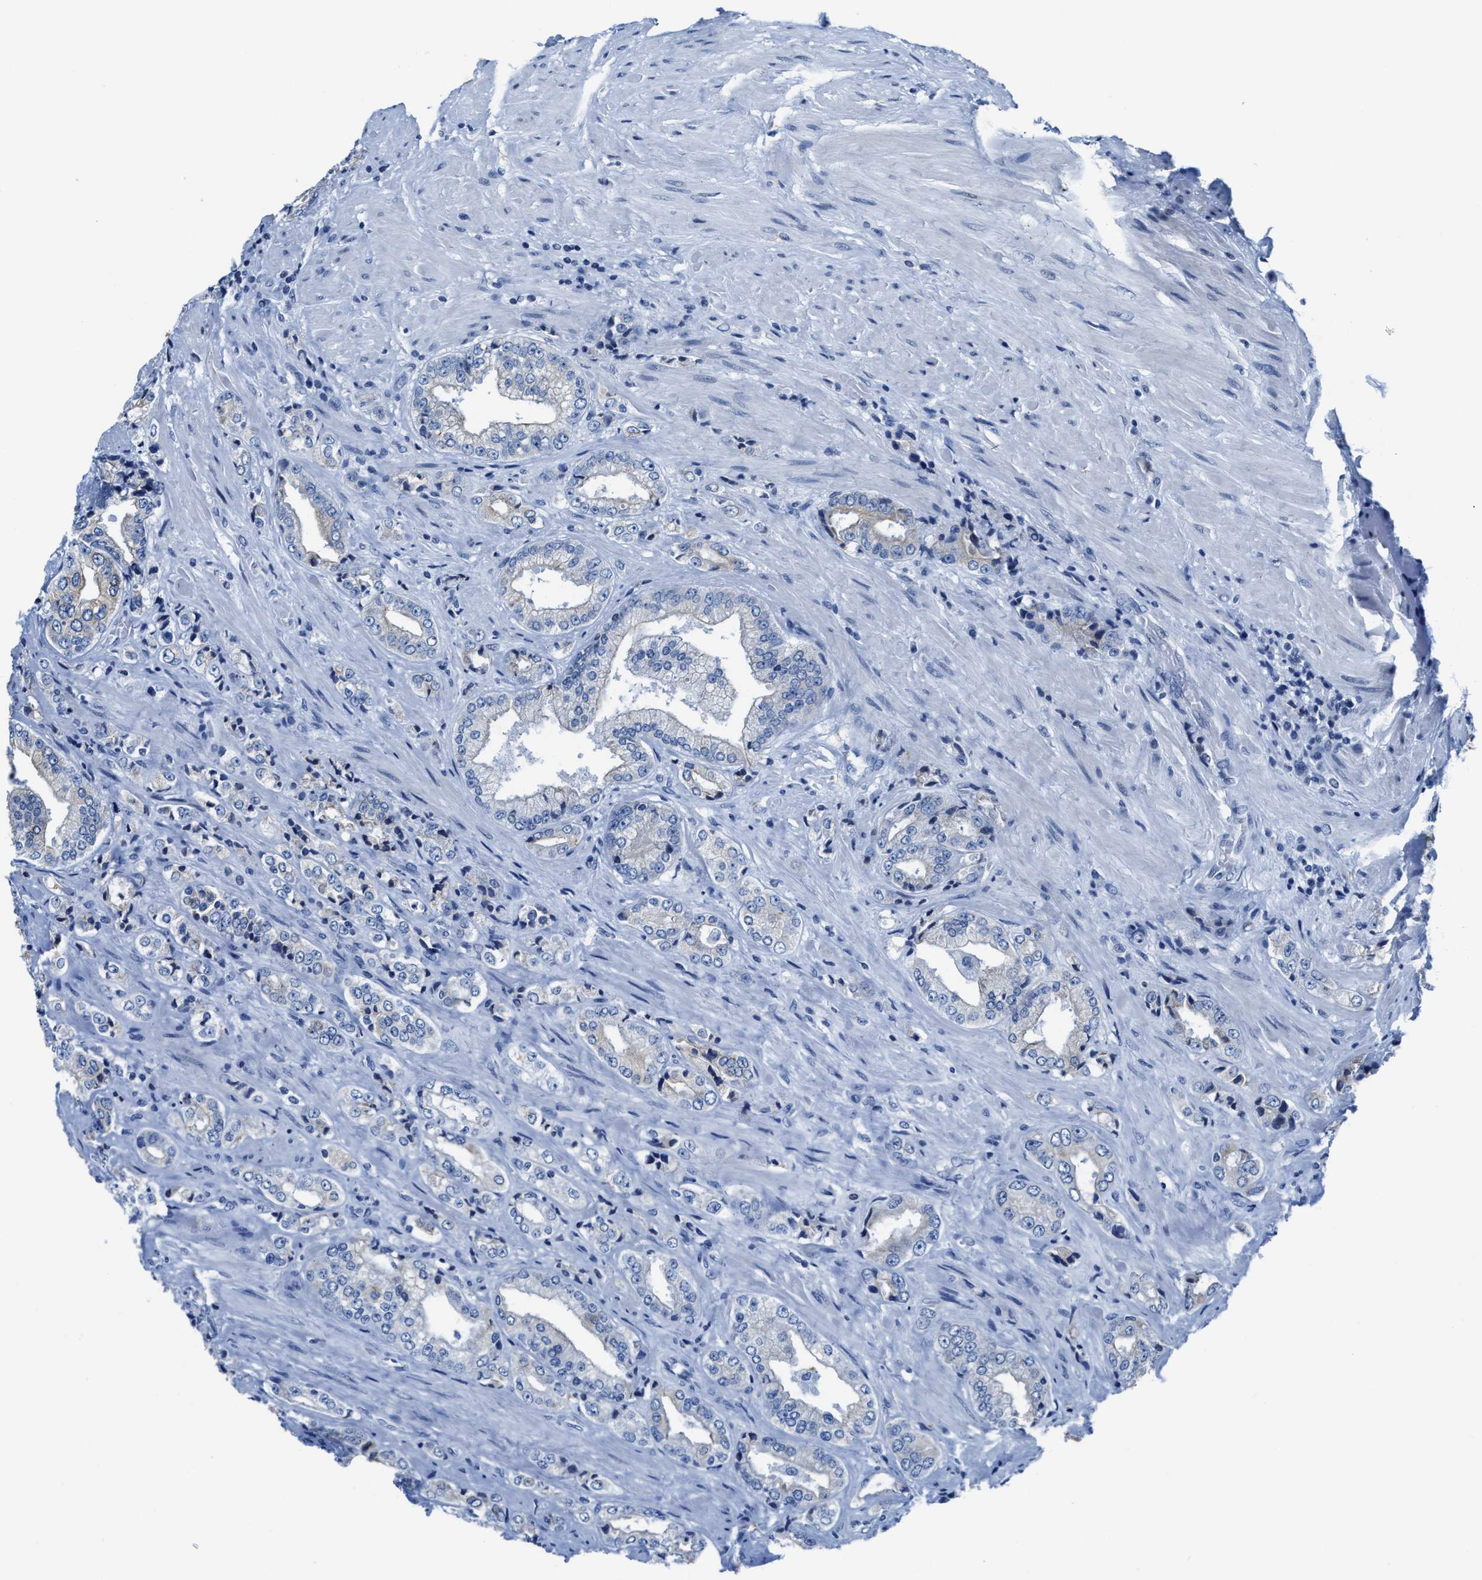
{"staining": {"intensity": "negative", "quantity": "none", "location": "none"}, "tissue": "prostate cancer", "cell_type": "Tumor cells", "image_type": "cancer", "snomed": [{"axis": "morphology", "description": "Adenocarcinoma, High grade"}, {"axis": "topography", "description": "Prostate"}], "caption": "DAB (3,3'-diaminobenzidine) immunohistochemical staining of prostate cancer shows no significant staining in tumor cells.", "gene": "ASZ1", "patient": {"sex": "male", "age": 61}}